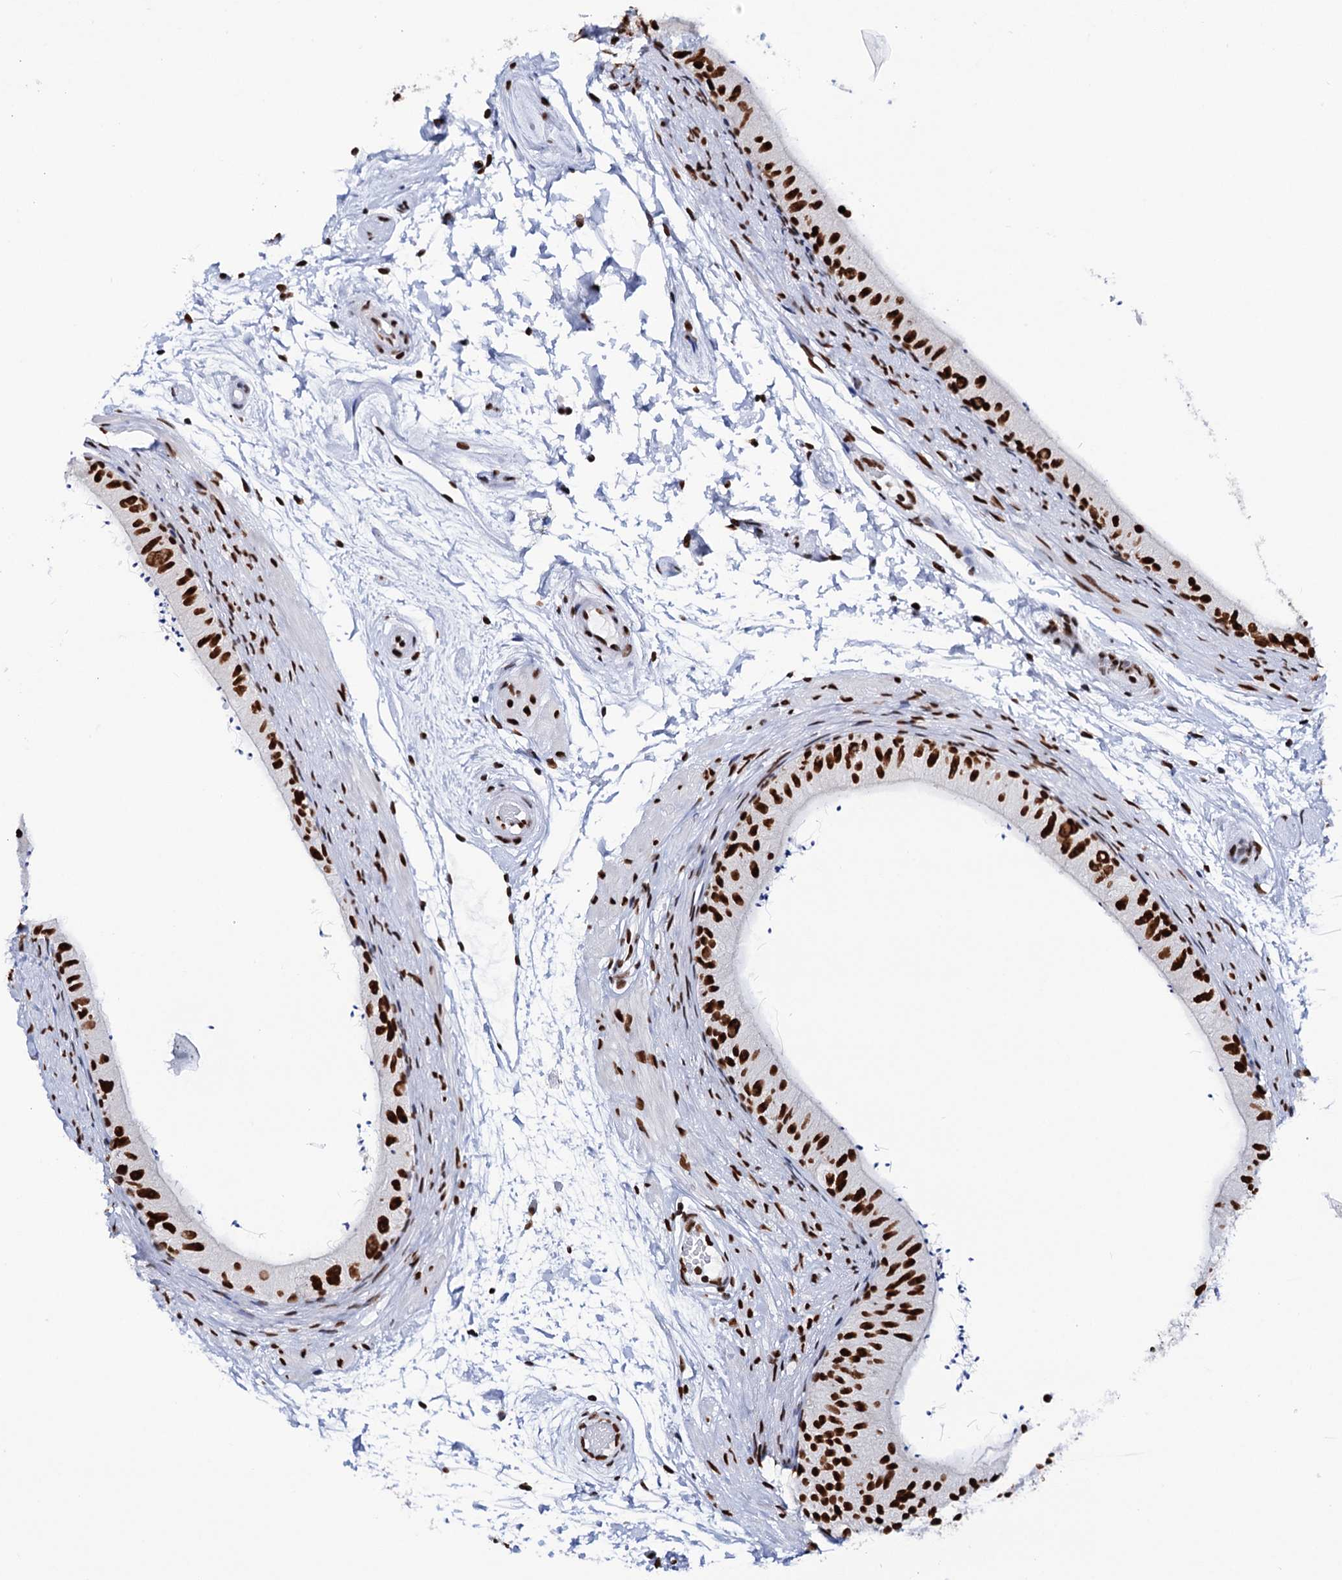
{"staining": {"intensity": "strong", "quantity": ">75%", "location": "nuclear"}, "tissue": "epididymis", "cell_type": "Glandular cells", "image_type": "normal", "snomed": [{"axis": "morphology", "description": "Normal tissue, NOS"}, {"axis": "topography", "description": "Epididymis"}], "caption": "Epididymis stained with DAB immunohistochemistry reveals high levels of strong nuclear expression in about >75% of glandular cells. (DAB = brown stain, brightfield microscopy at high magnification).", "gene": "MATR3", "patient": {"sex": "male", "age": 50}}